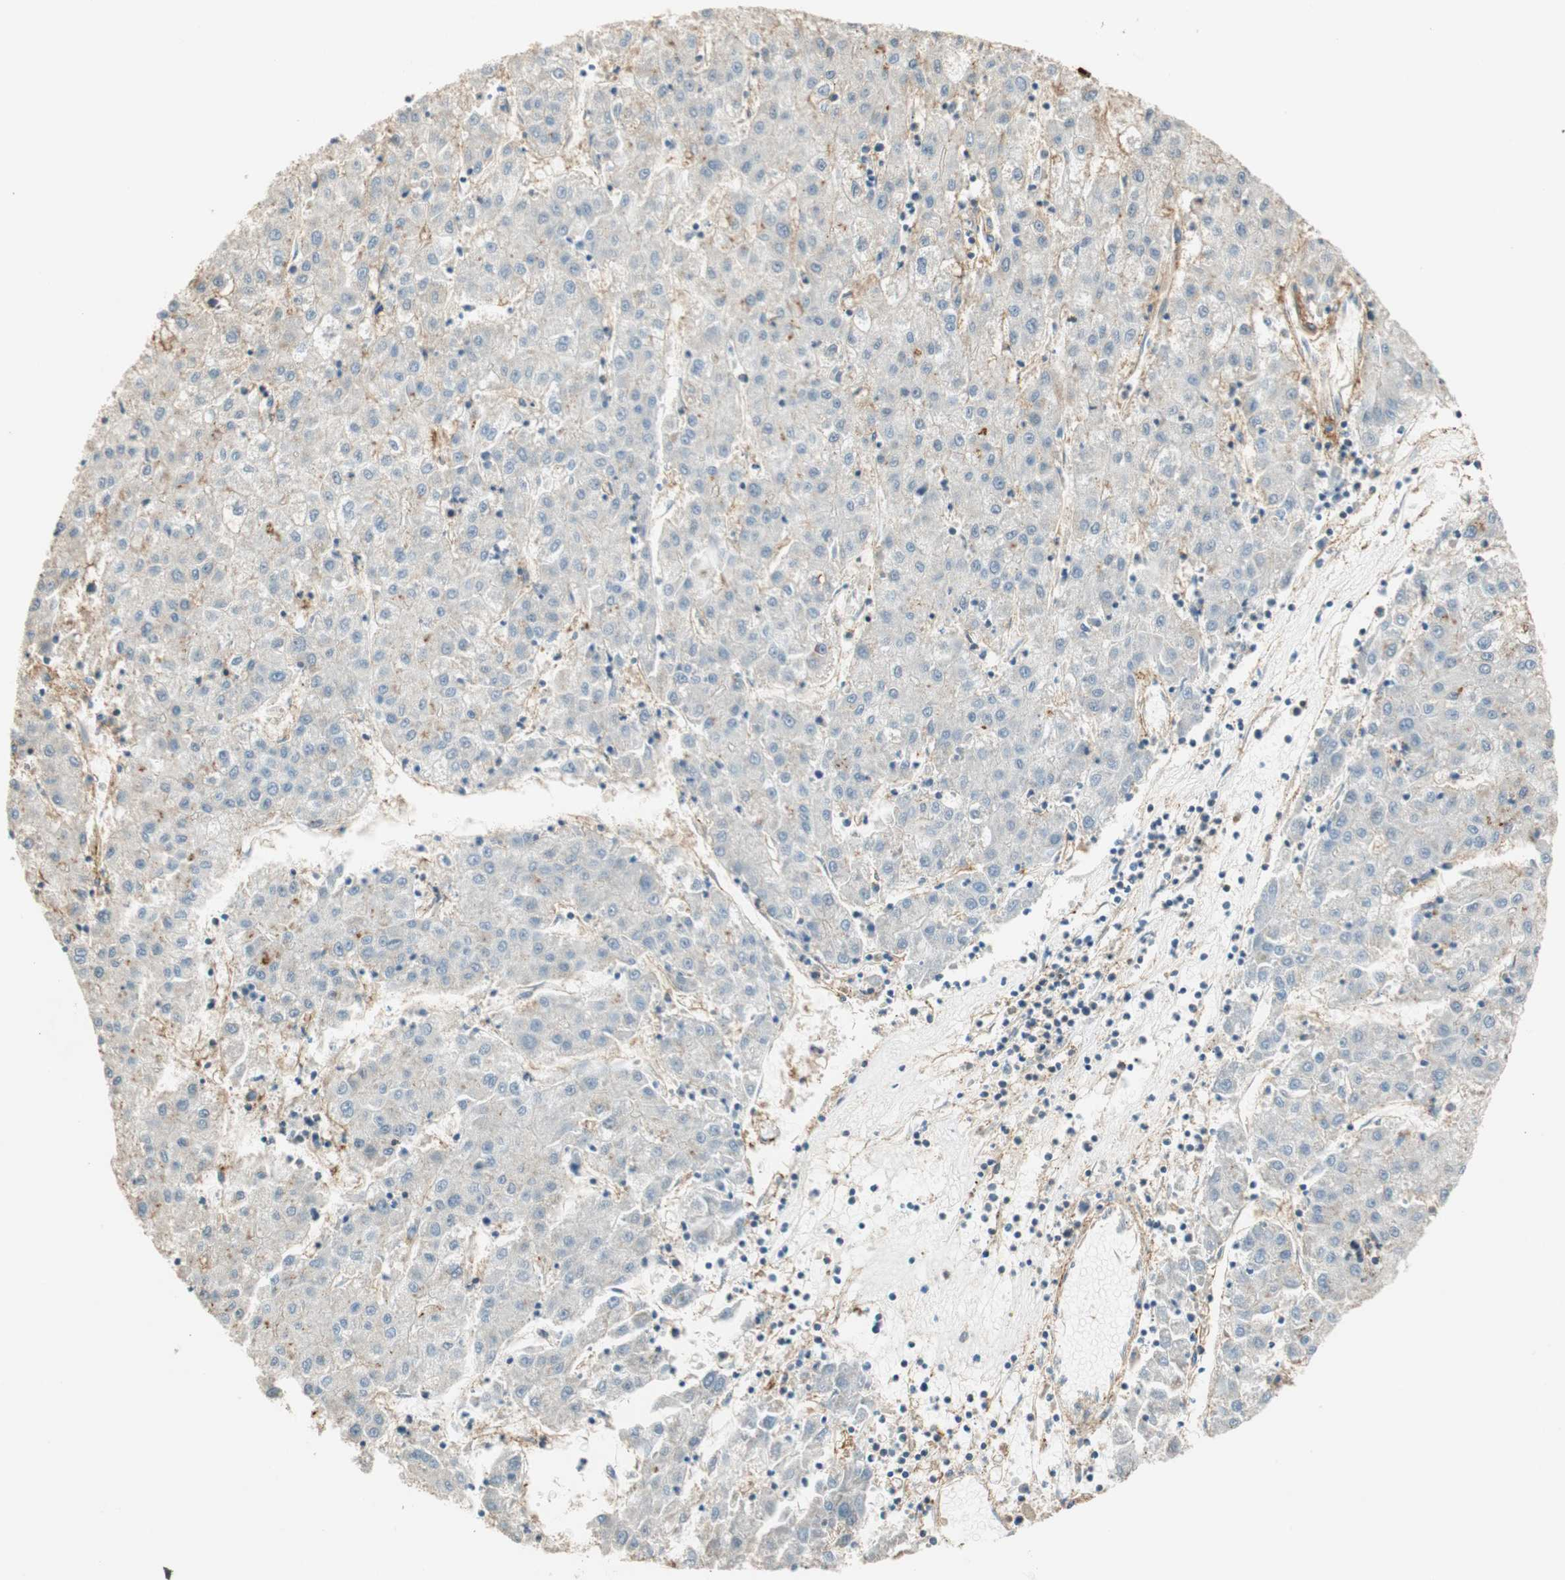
{"staining": {"intensity": "negative", "quantity": "none", "location": "none"}, "tissue": "liver cancer", "cell_type": "Tumor cells", "image_type": "cancer", "snomed": [{"axis": "morphology", "description": "Carcinoma, Hepatocellular, NOS"}, {"axis": "topography", "description": "Liver"}], "caption": "DAB (3,3'-diaminobenzidine) immunohistochemical staining of liver cancer (hepatocellular carcinoma) exhibits no significant staining in tumor cells.", "gene": "NES", "patient": {"sex": "male", "age": 72}}